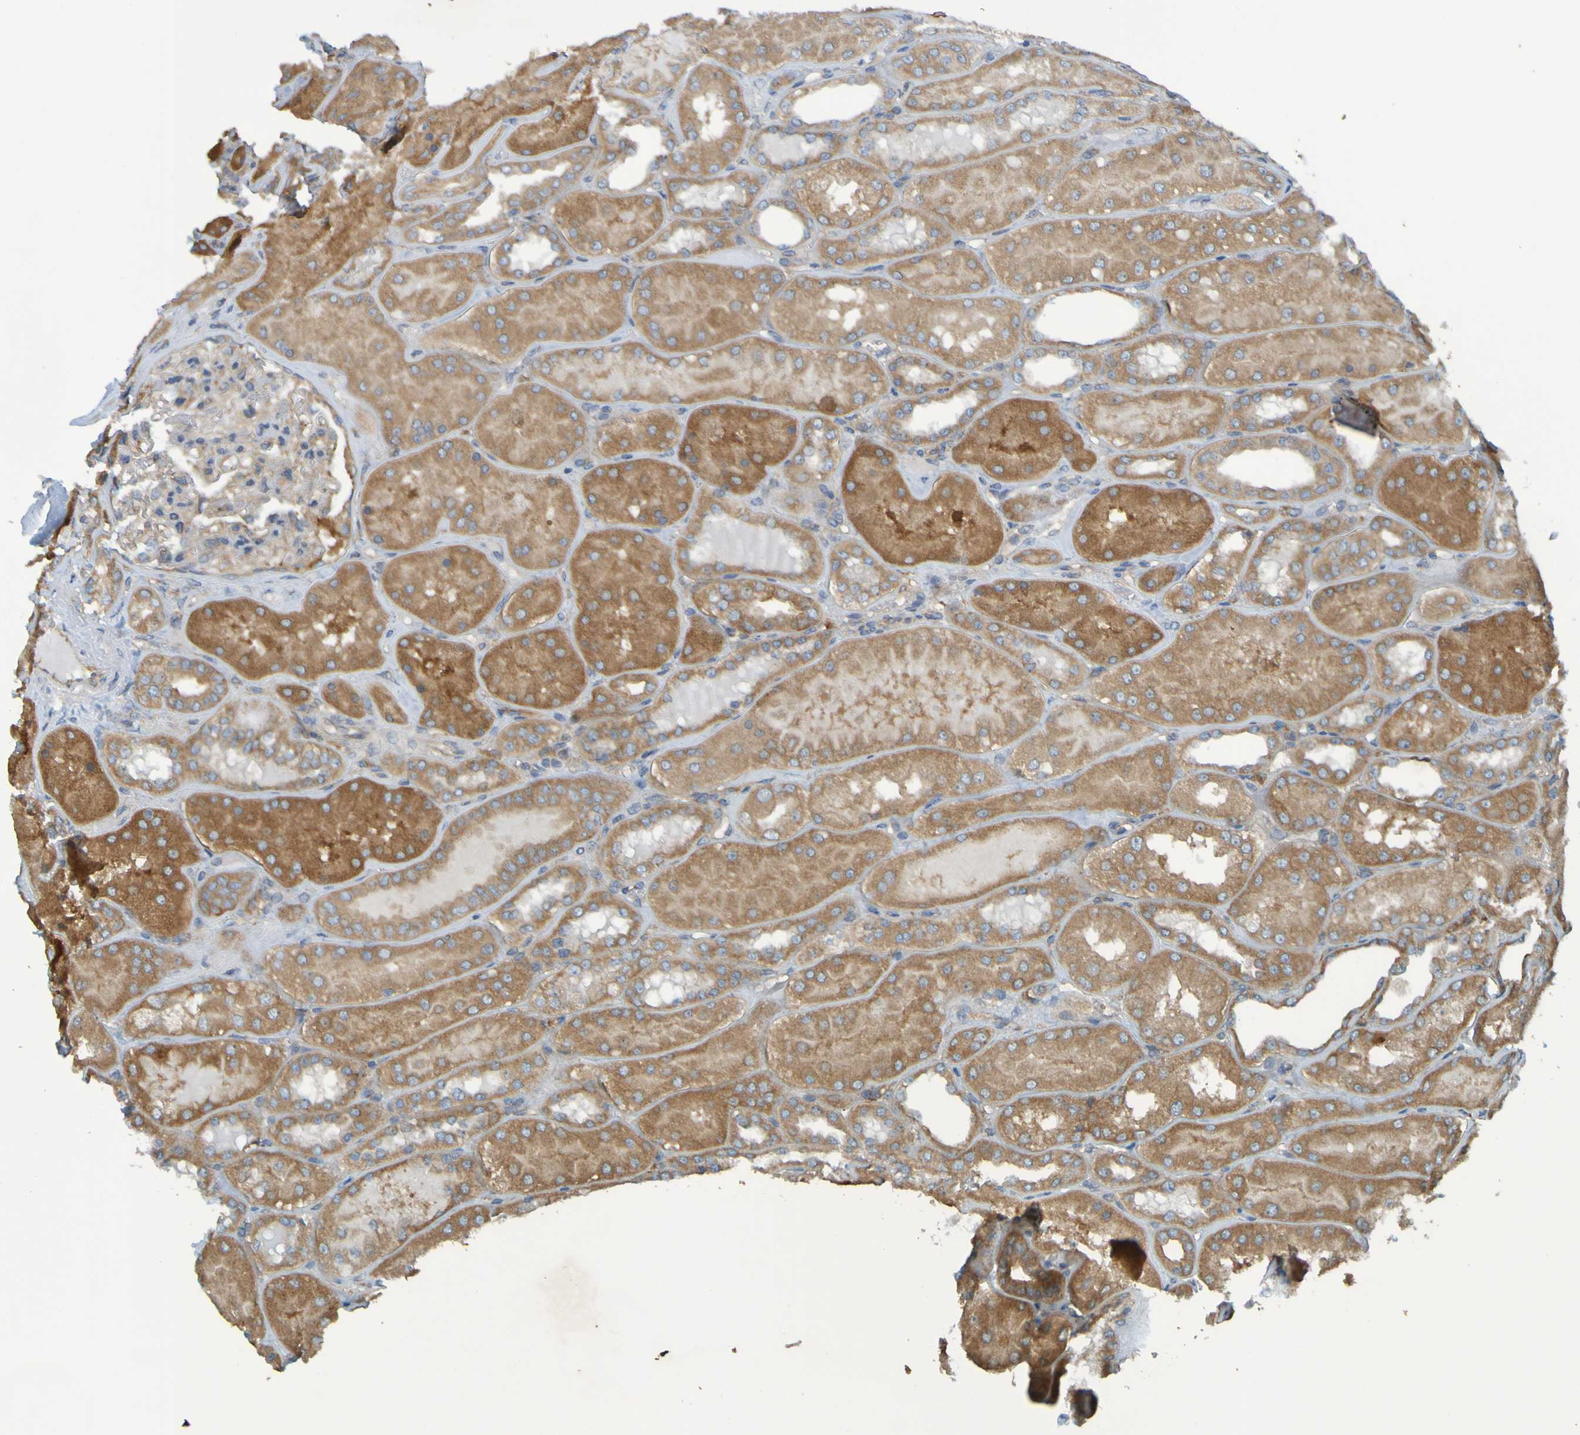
{"staining": {"intensity": "weak", "quantity": "<25%", "location": "cytoplasmic/membranous"}, "tissue": "kidney", "cell_type": "Cells in glomeruli", "image_type": "normal", "snomed": [{"axis": "morphology", "description": "Normal tissue, NOS"}, {"axis": "topography", "description": "Kidney"}], "caption": "Immunohistochemistry (IHC) photomicrograph of unremarkable kidney: human kidney stained with DAB shows no significant protein positivity in cells in glomeruli.", "gene": "DNAJC4", "patient": {"sex": "female", "age": 56}}